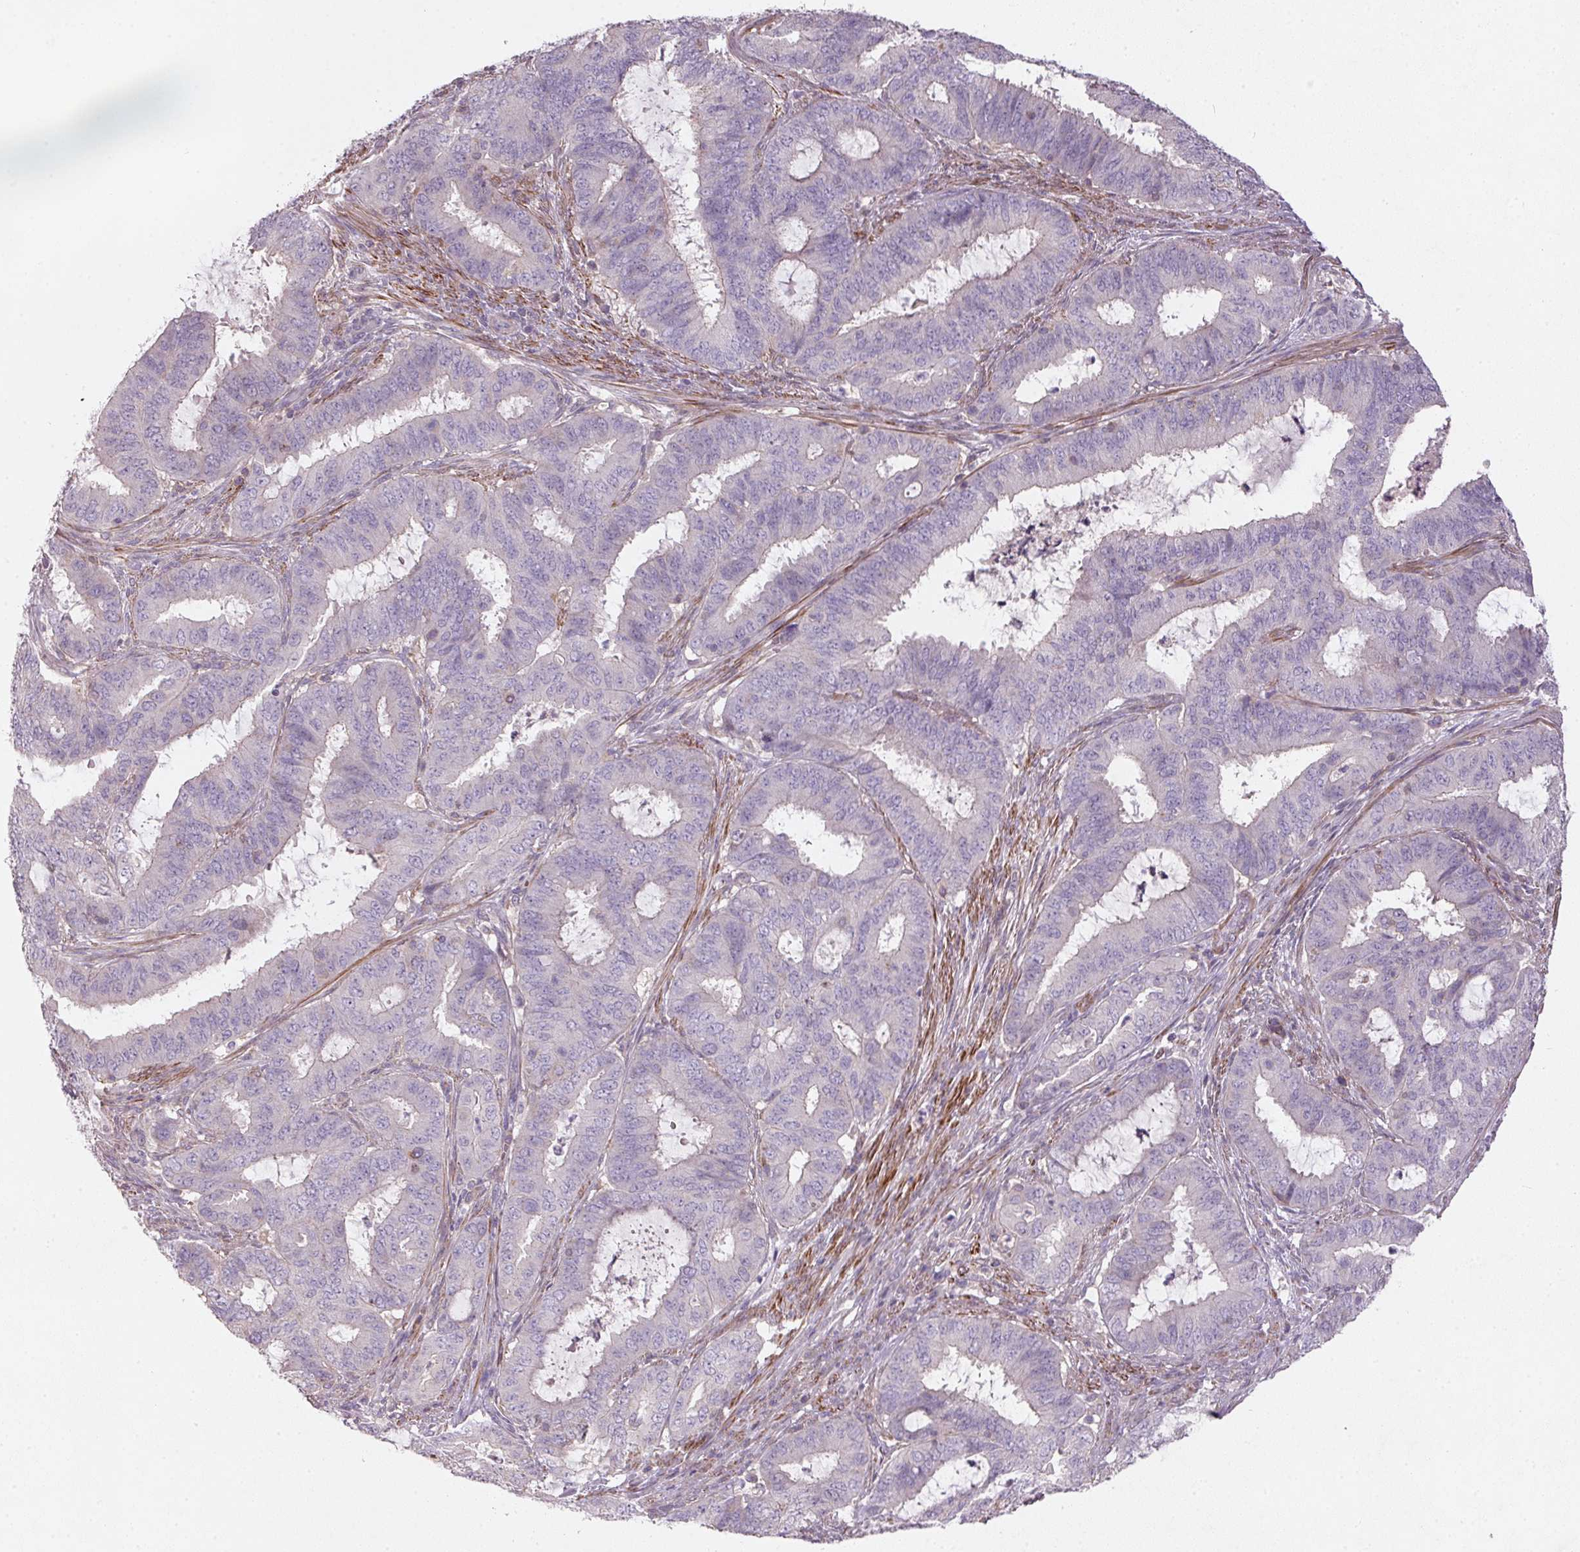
{"staining": {"intensity": "negative", "quantity": "none", "location": "none"}, "tissue": "endometrial cancer", "cell_type": "Tumor cells", "image_type": "cancer", "snomed": [{"axis": "morphology", "description": "Adenocarcinoma, NOS"}, {"axis": "topography", "description": "Endometrium"}], "caption": "Immunohistochemistry (IHC) photomicrograph of neoplastic tissue: endometrial cancer (adenocarcinoma) stained with DAB (3,3'-diaminobenzidine) reveals no significant protein positivity in tumor cells. (DAB (3,3'-diaminobenzidine) immunohistochemistry (IHC) visualized using brightfield microscopy, high magnification).", "gene": "KCNK15", "patient": {"sex": "female", "age": 51}}